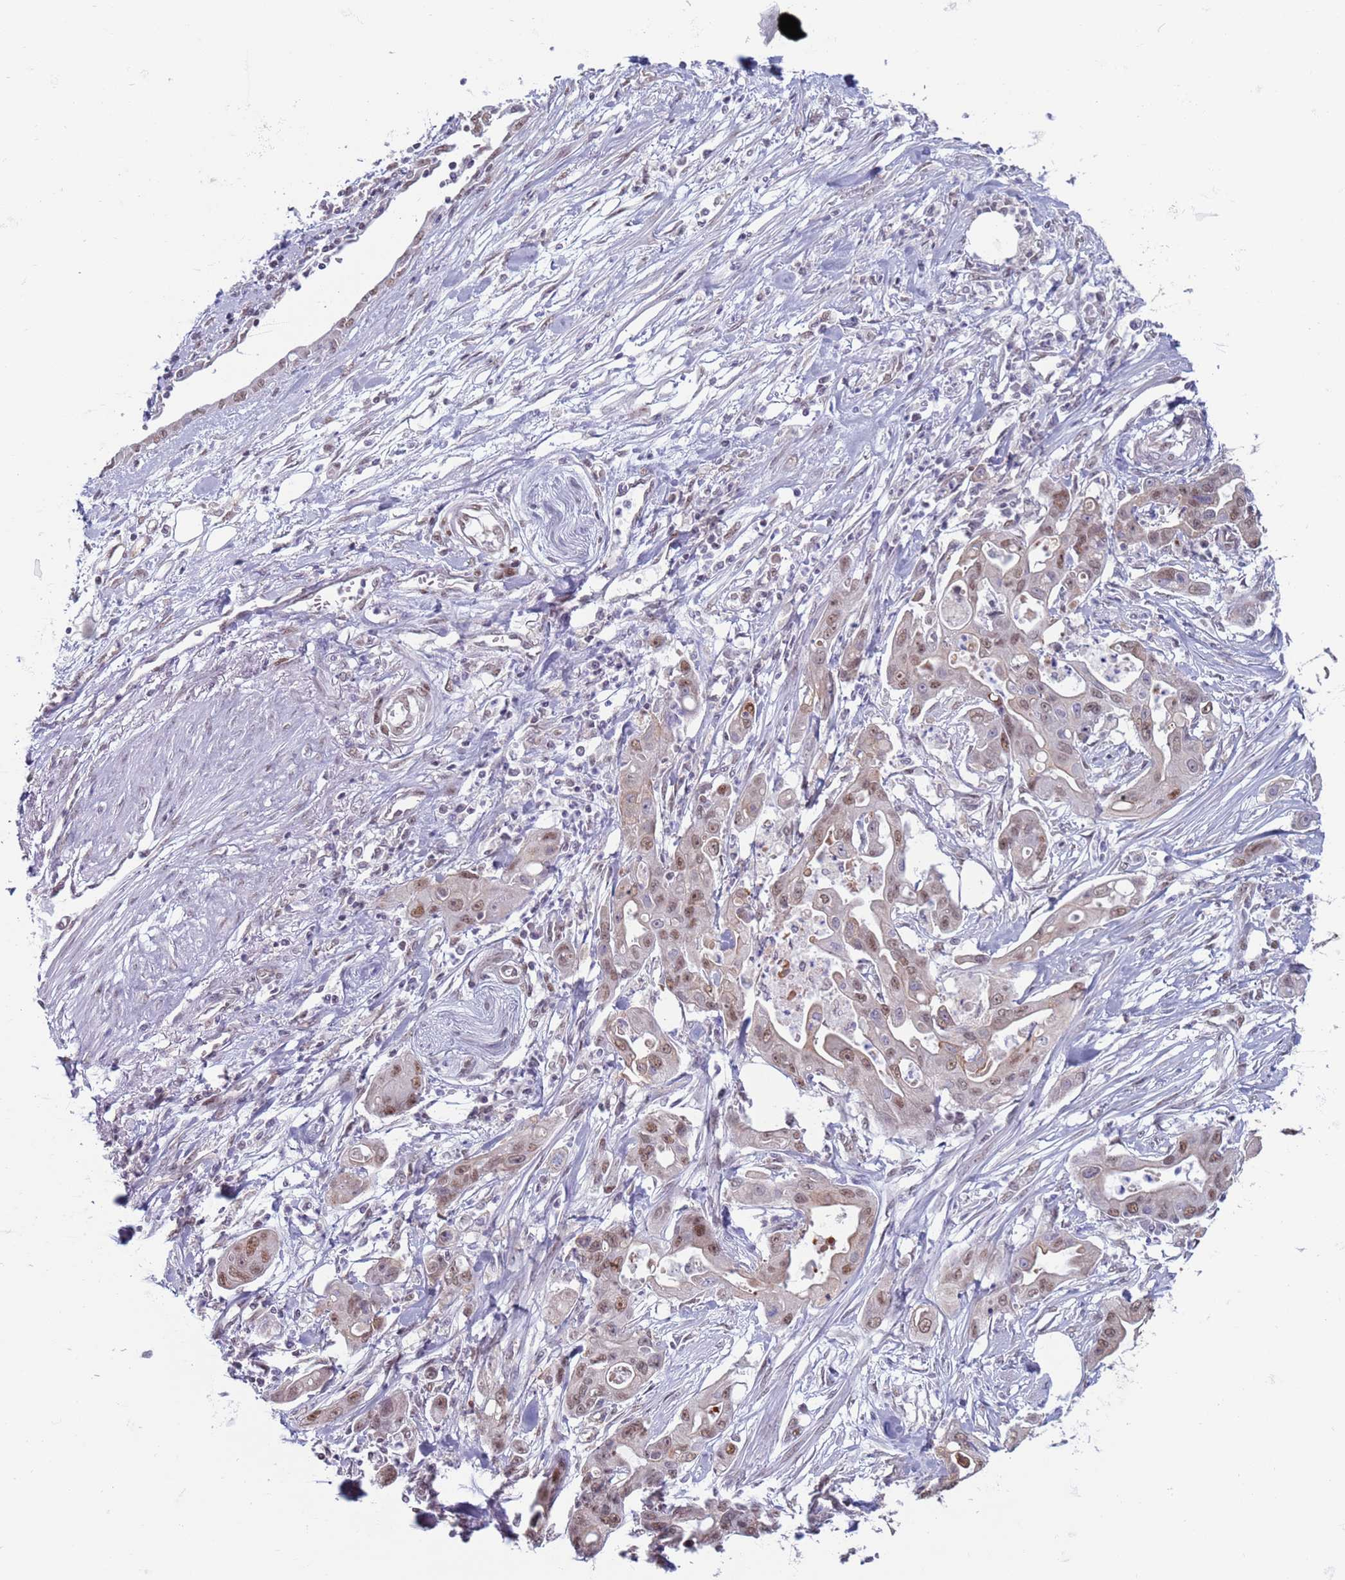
{"staining": {"intensity": "moderate", "quantity": ">75%", "location": "nuclear"}, "tissue": "ovarian cancer", "cell_type": "Tumor cells", "image_type": "cancer", "snomed": [{"axis": "morphology", "description": "Cystadenocarcinoma, mucinous, NOS"}, {"axis": "topography", "description": "Ovary"}], "caption": "A photomicrograph showing moderate nuclear staining in approximately >75% of tumor cells in mucinous cystadenocarcinoma (ovarian), as visualized by brown immunohistochemical staining.", "gene": "SAE1", "patient": {"sex": "female", "age": 70}}